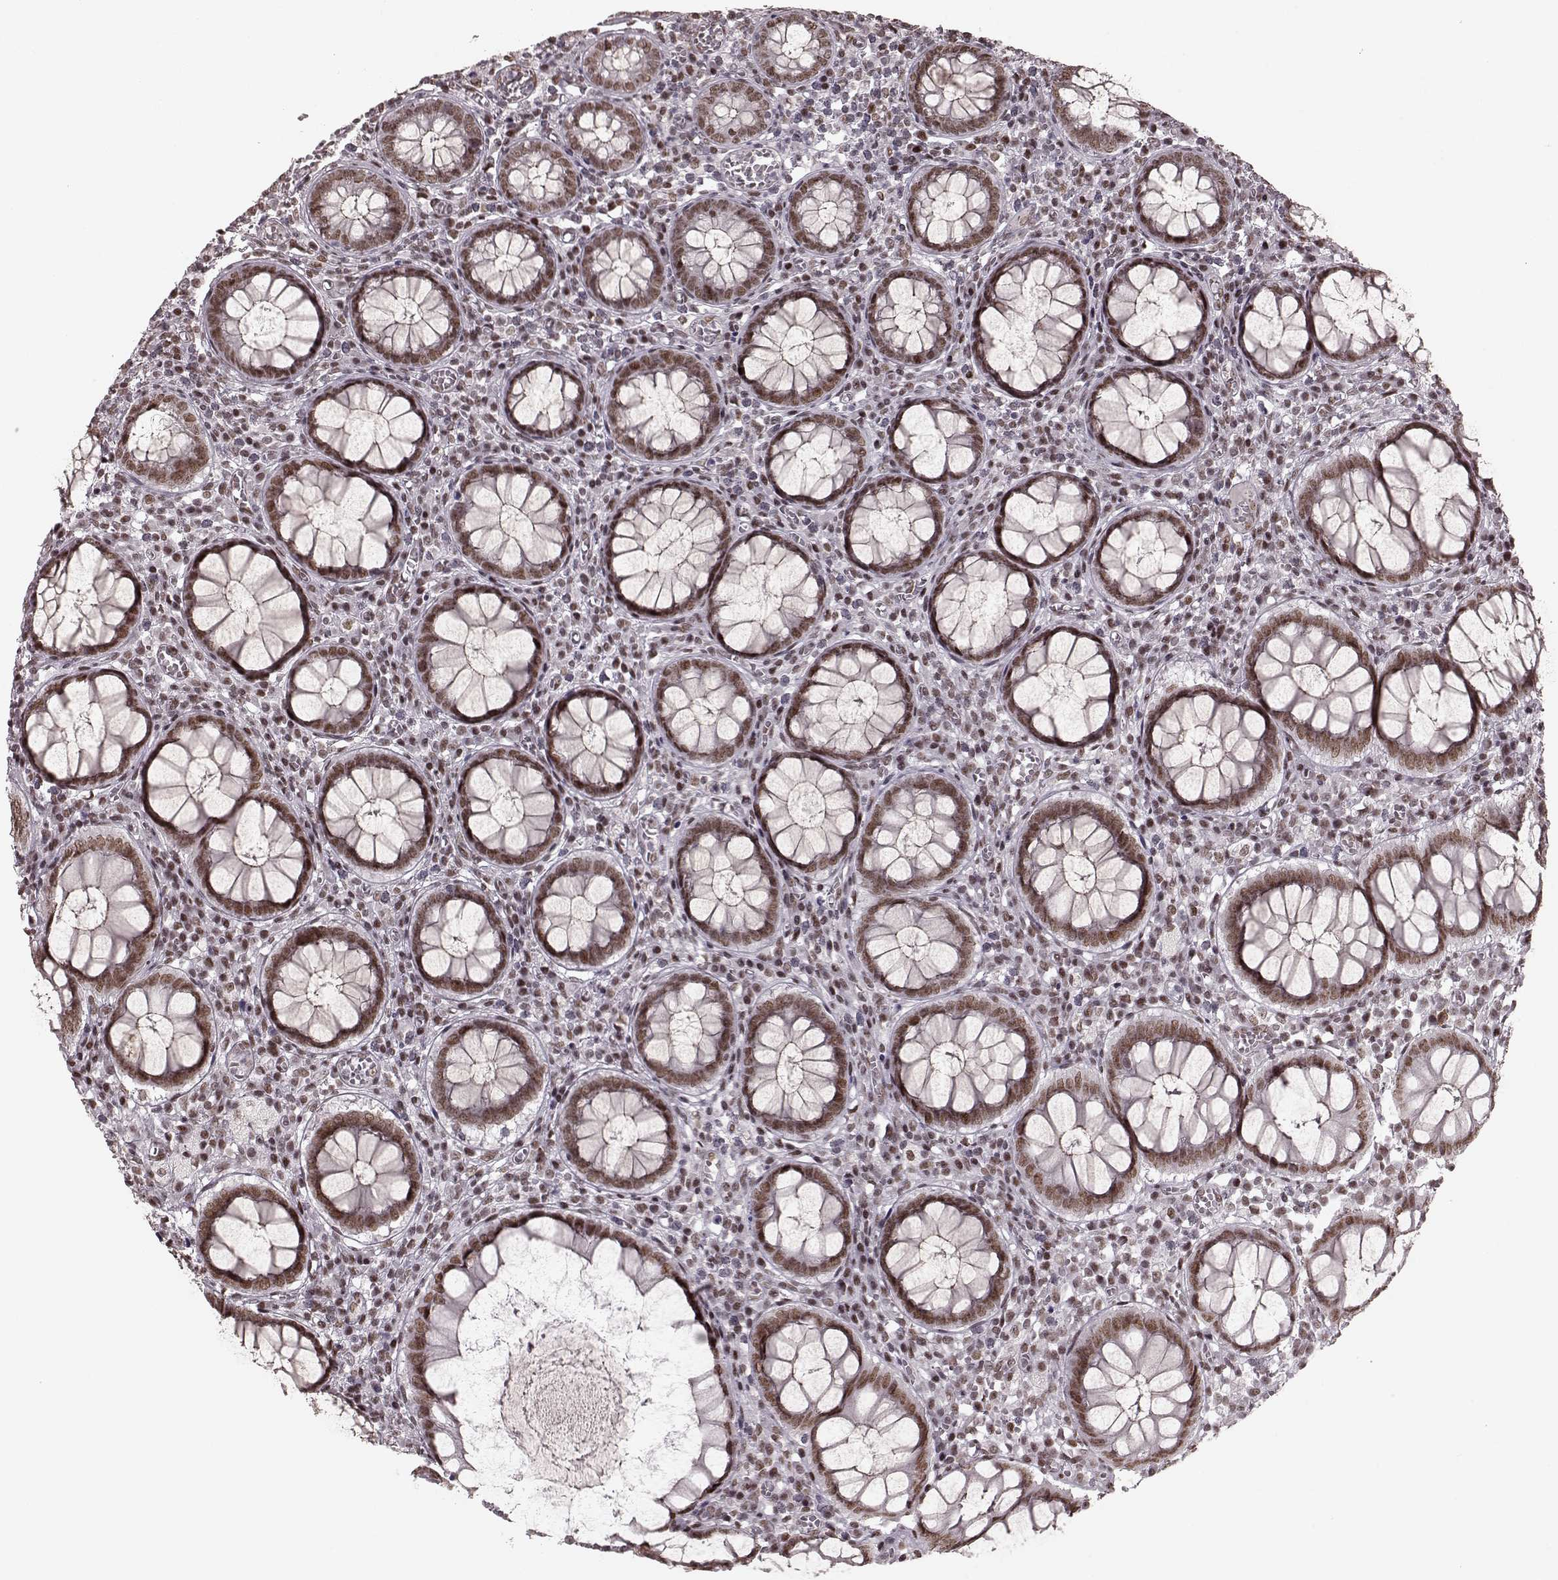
{"staining": {"intensity": "moderate", "quantity": ">75%", "location": "nuclear"}, "tissue": "colorectal cancer", "cell_type": "Tumor cells", "image_type": "cancer", "snomed": [{"axis": "morphology", "description": "Normal tissue, NOS"}, {"axis": "morphology", "description": "Adenocarcinoma, NOS"}, {"axis": "topography", "description": "Colon"}], "caption": "Colorectal cancer (adenocarcinoma) stained with a brown dye reveals moderate nuclear positive expression in about >75% of tumor cells.", "gene": "NR2C1", "patient": {"sex": "male", "age": 65}}